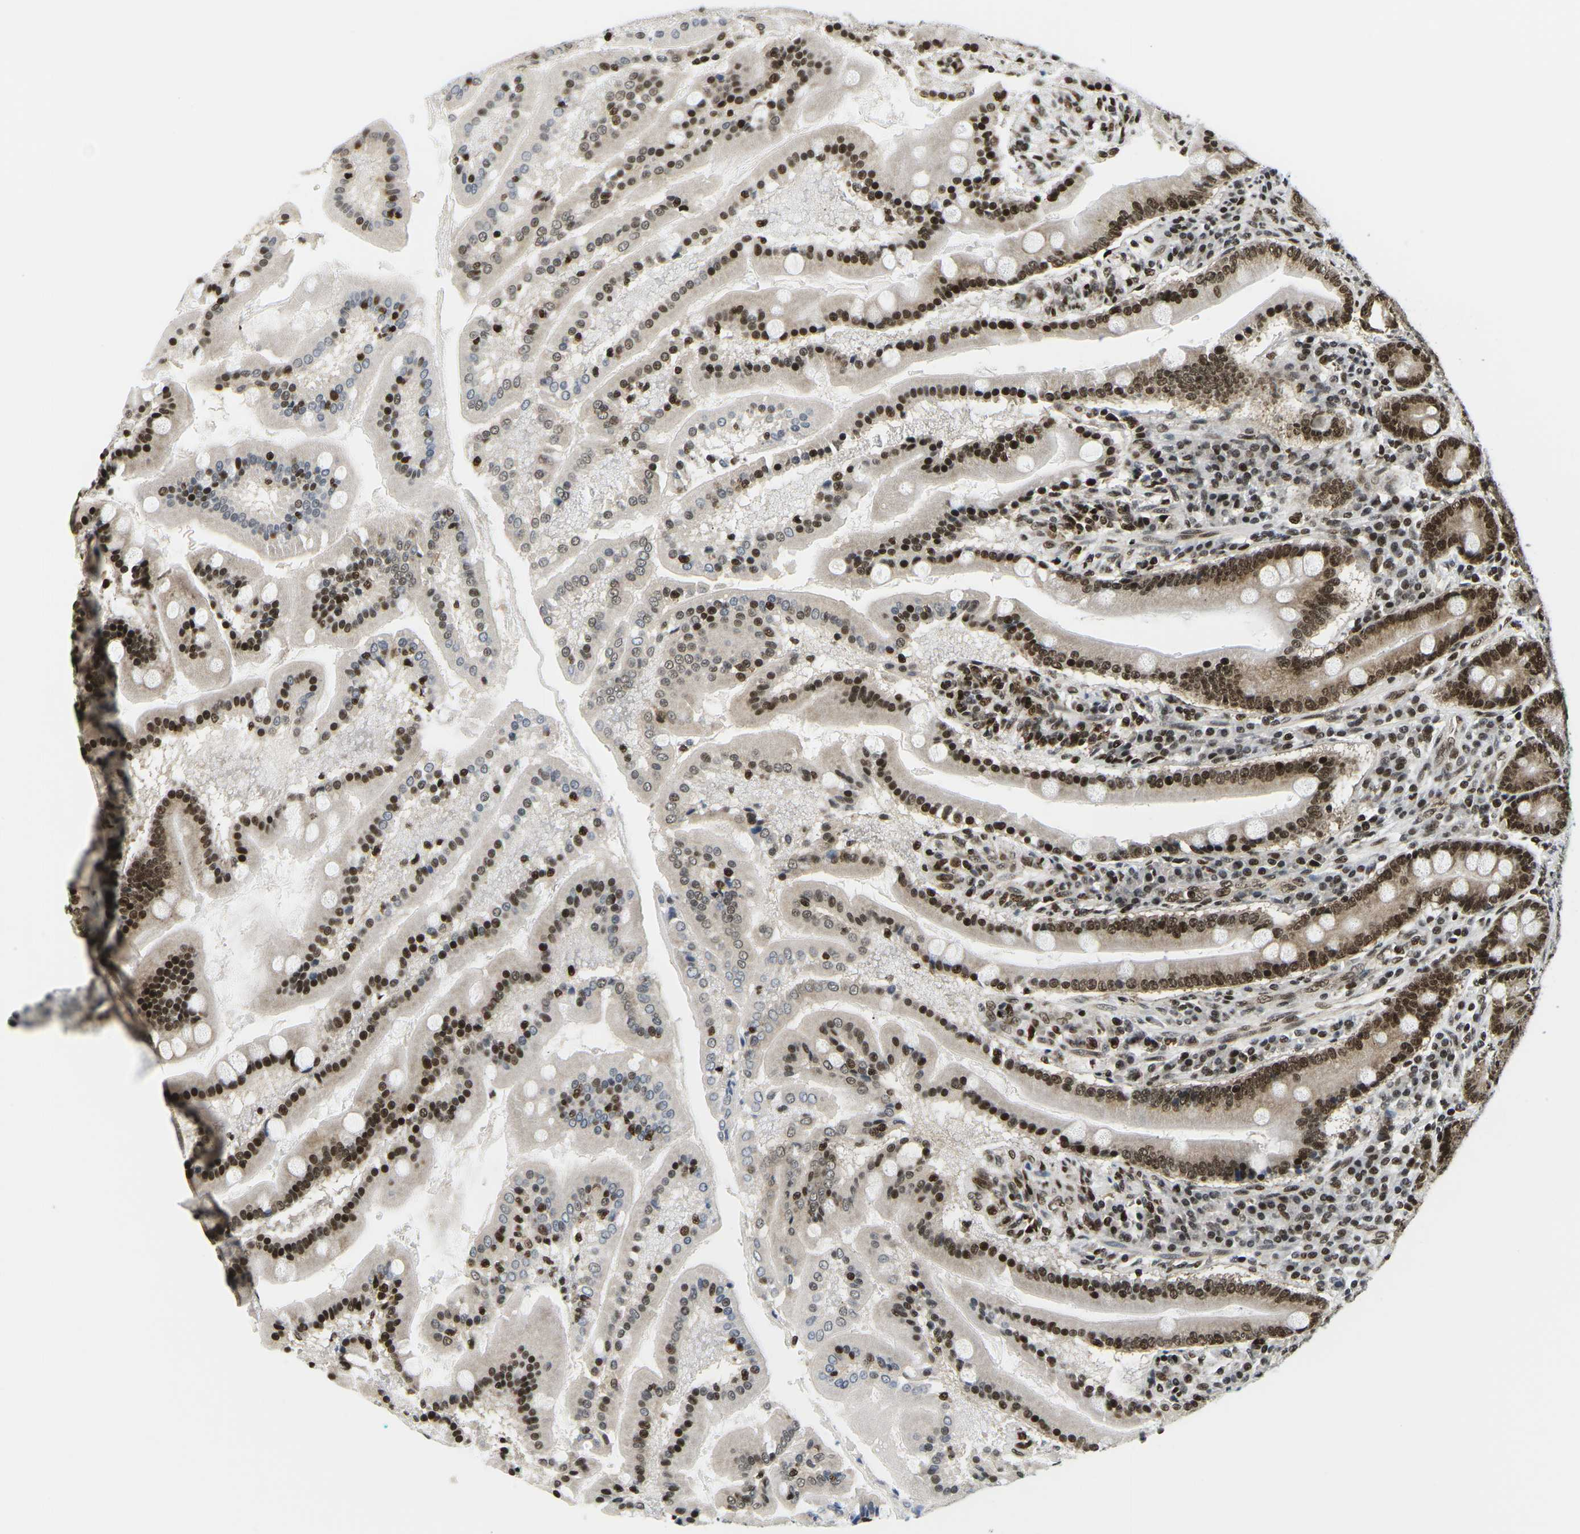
{"staining": {"intensity": "strong", "quantity": ">75%", "location": "cytoplasmic/membranous,nuclear"}, "tissue": "duodenum", "cell_type": "Glandular cells", "image_type": "normal", "snomed": [{"axis": "morphology", "description": "Normal tissue, NOS"}, {"axis": "topography", "description": "Duodenum"}], "caption": "A high amount of strong cytoplasmic/membranous,nuclear staining is appreciated in about >75% of glandular cells in normal duodenum. (Stains: DAB in brown, nuclei in blue, Microscopy: brightfield microscopy at high magnification).", "gene": "CELF1", "patient": {"sex": "male", "age": 50}}